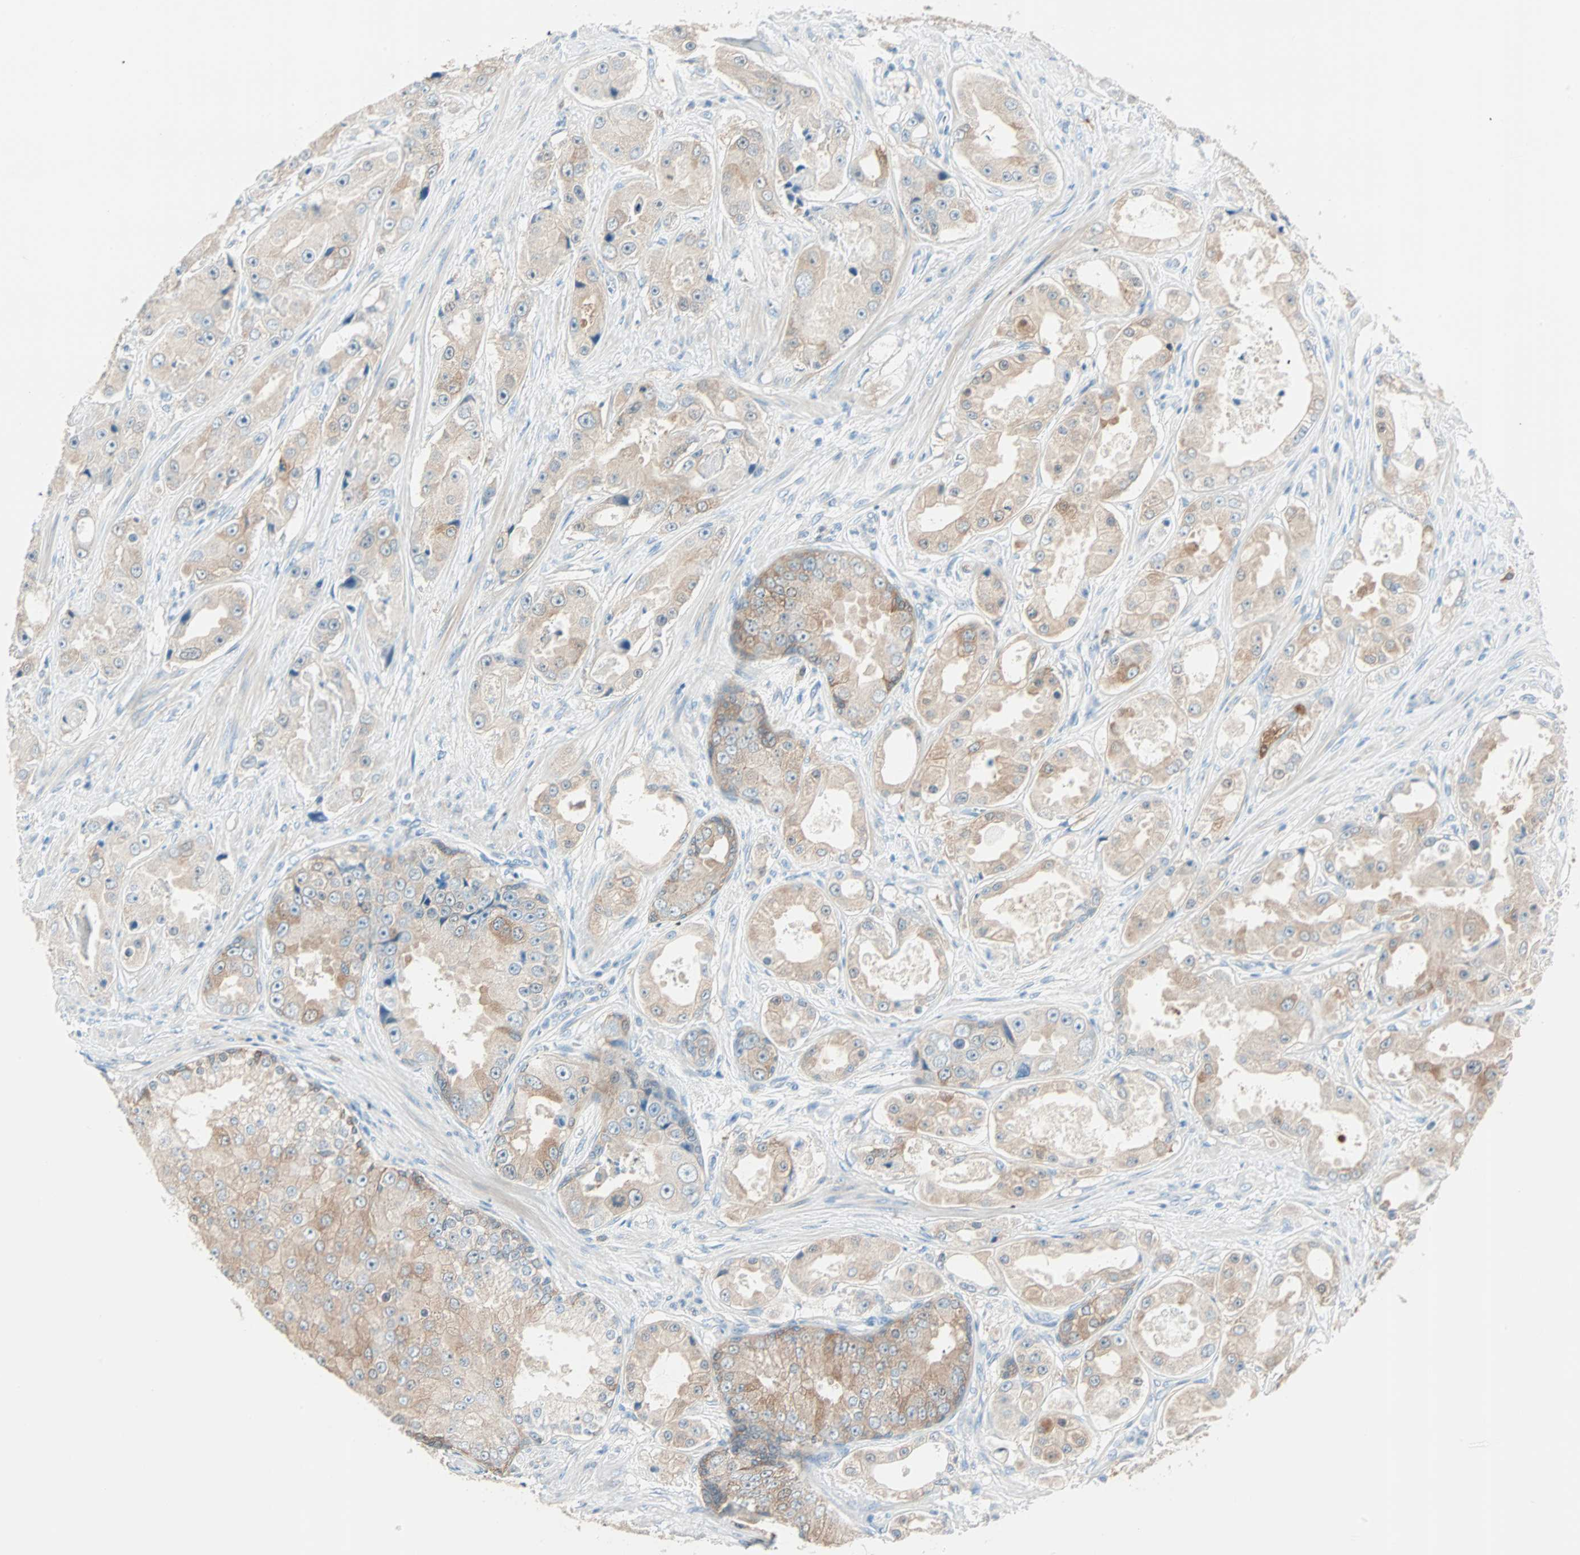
{"staining": {"intensity": "moderate", "quantity": ">75%", "location": "cytoplasmic/membranous"}, "tissue": "prostate cancer", "cell_type": "Tumor cells", "image_type": "cancer", "snomed": [{"axis": "morphology", "description": "Adenocarcinoma, High grade"}, {"axis": "topography", "description": "Prostate"}], "caption": "Tumor cells display medium levels of moderate cytoplasmic/membranous positivity in about >75% of cells in high-grade adenocarcinoma (prostate). (Brightfield microscopy of DAB IHC at high magnification).", "gene": "ATF6", "patient": {"sex": "male", "age": 73}}